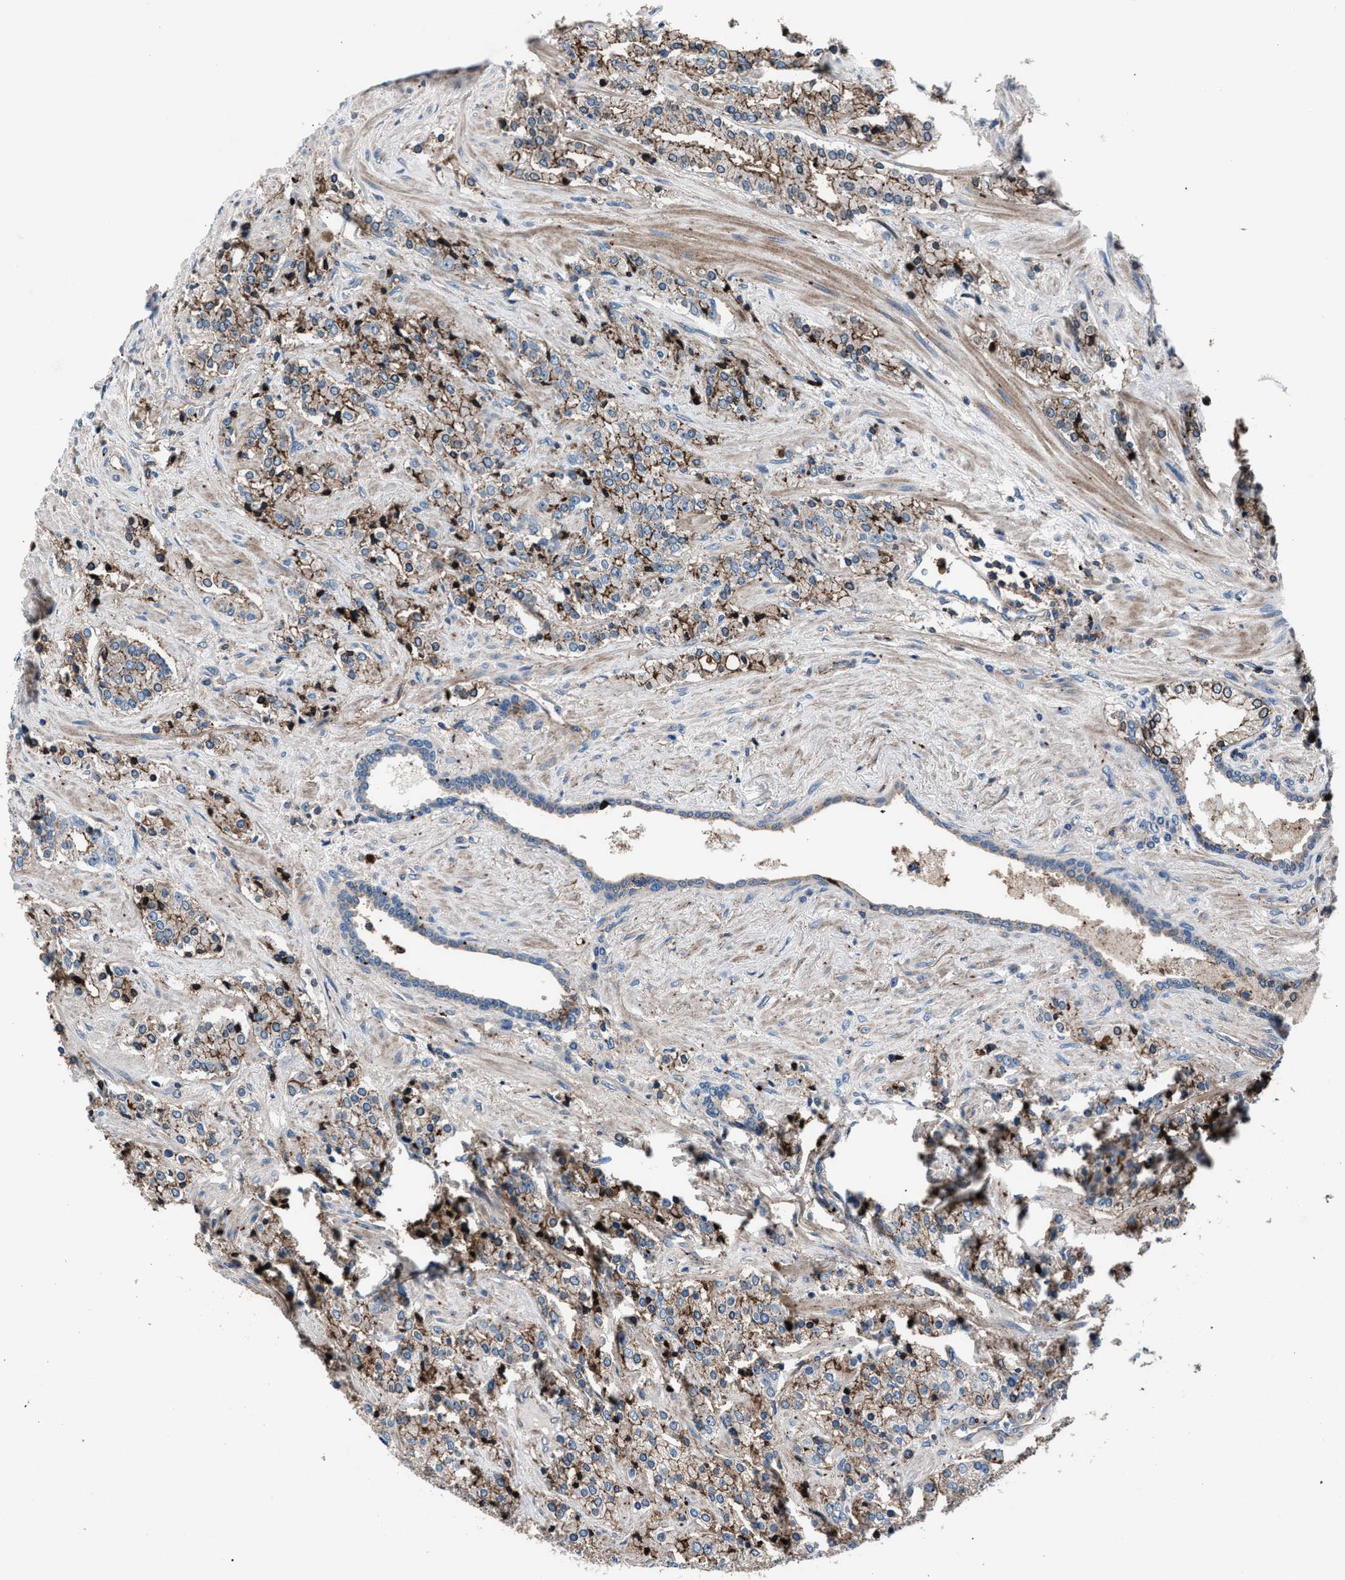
{"staining": {"intensity": "moderate", "quantity": "25%-75%", "location": "cytoplasmic/membranous"}, "tissue": "prostate cancer", "cell_type": "Tumor cells", "image_type": "cancer", "snomed": [{"axis": "morphology", "description": "Adenocarcinoma, High grade"}, {"axis": "topography", "description": "Prostate"}], "caption": "Prostate cancer (high-grade adenocarcinoma) was stained to show a protein in brown. There is medium levels of moderate cytoplasmic/membranous expression in approximately 25%-75% of tumor cells. The staining was performed using DAB (3,3'-diaminobenzidine), with brown indicating positive protein expression. Nuclei are stained blue with hematoxylin.", "gene": "MFSD11", "patient": {"sex": "male", "age": 71}}